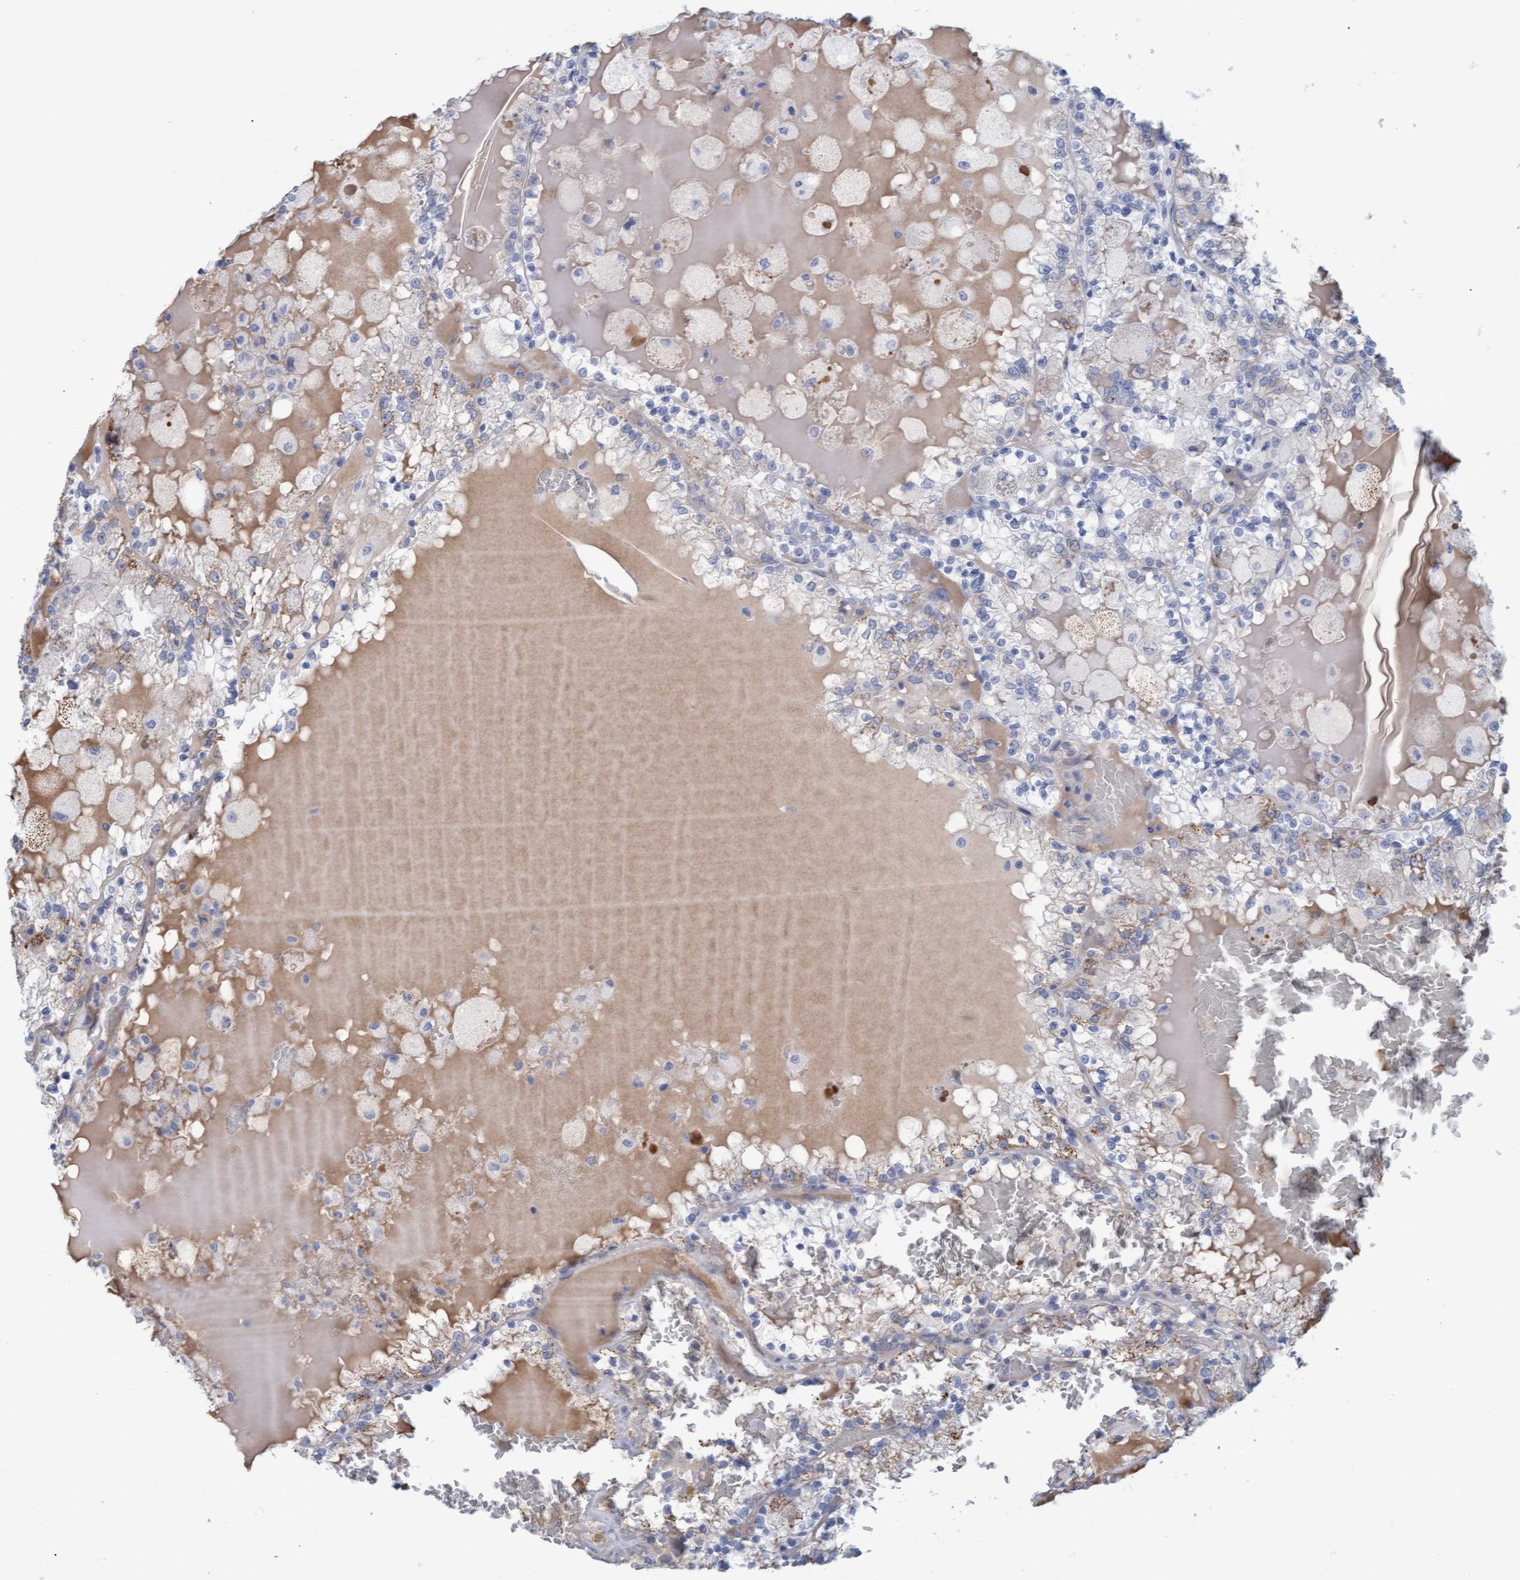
{"staining": {"intensity": "weak", "quantity": "<25%", "location": "cytoplasmic/membranous"}, "tissue": "renal cancer", "cell_type": "Tumor cells", "image_type": "cancer", "snomed": [{"axis": "morphology", "description": "Adenocarcinoma, NOS"}, {"axis": "topography", "description": "Kidney"}], "caption": "Immunohistochemistry of human renal cancer (adenocarcinoma) reveals no staining in tumor cells.", "gene": "STXBP1", "patient": {"sex": "female", "age": 56}}